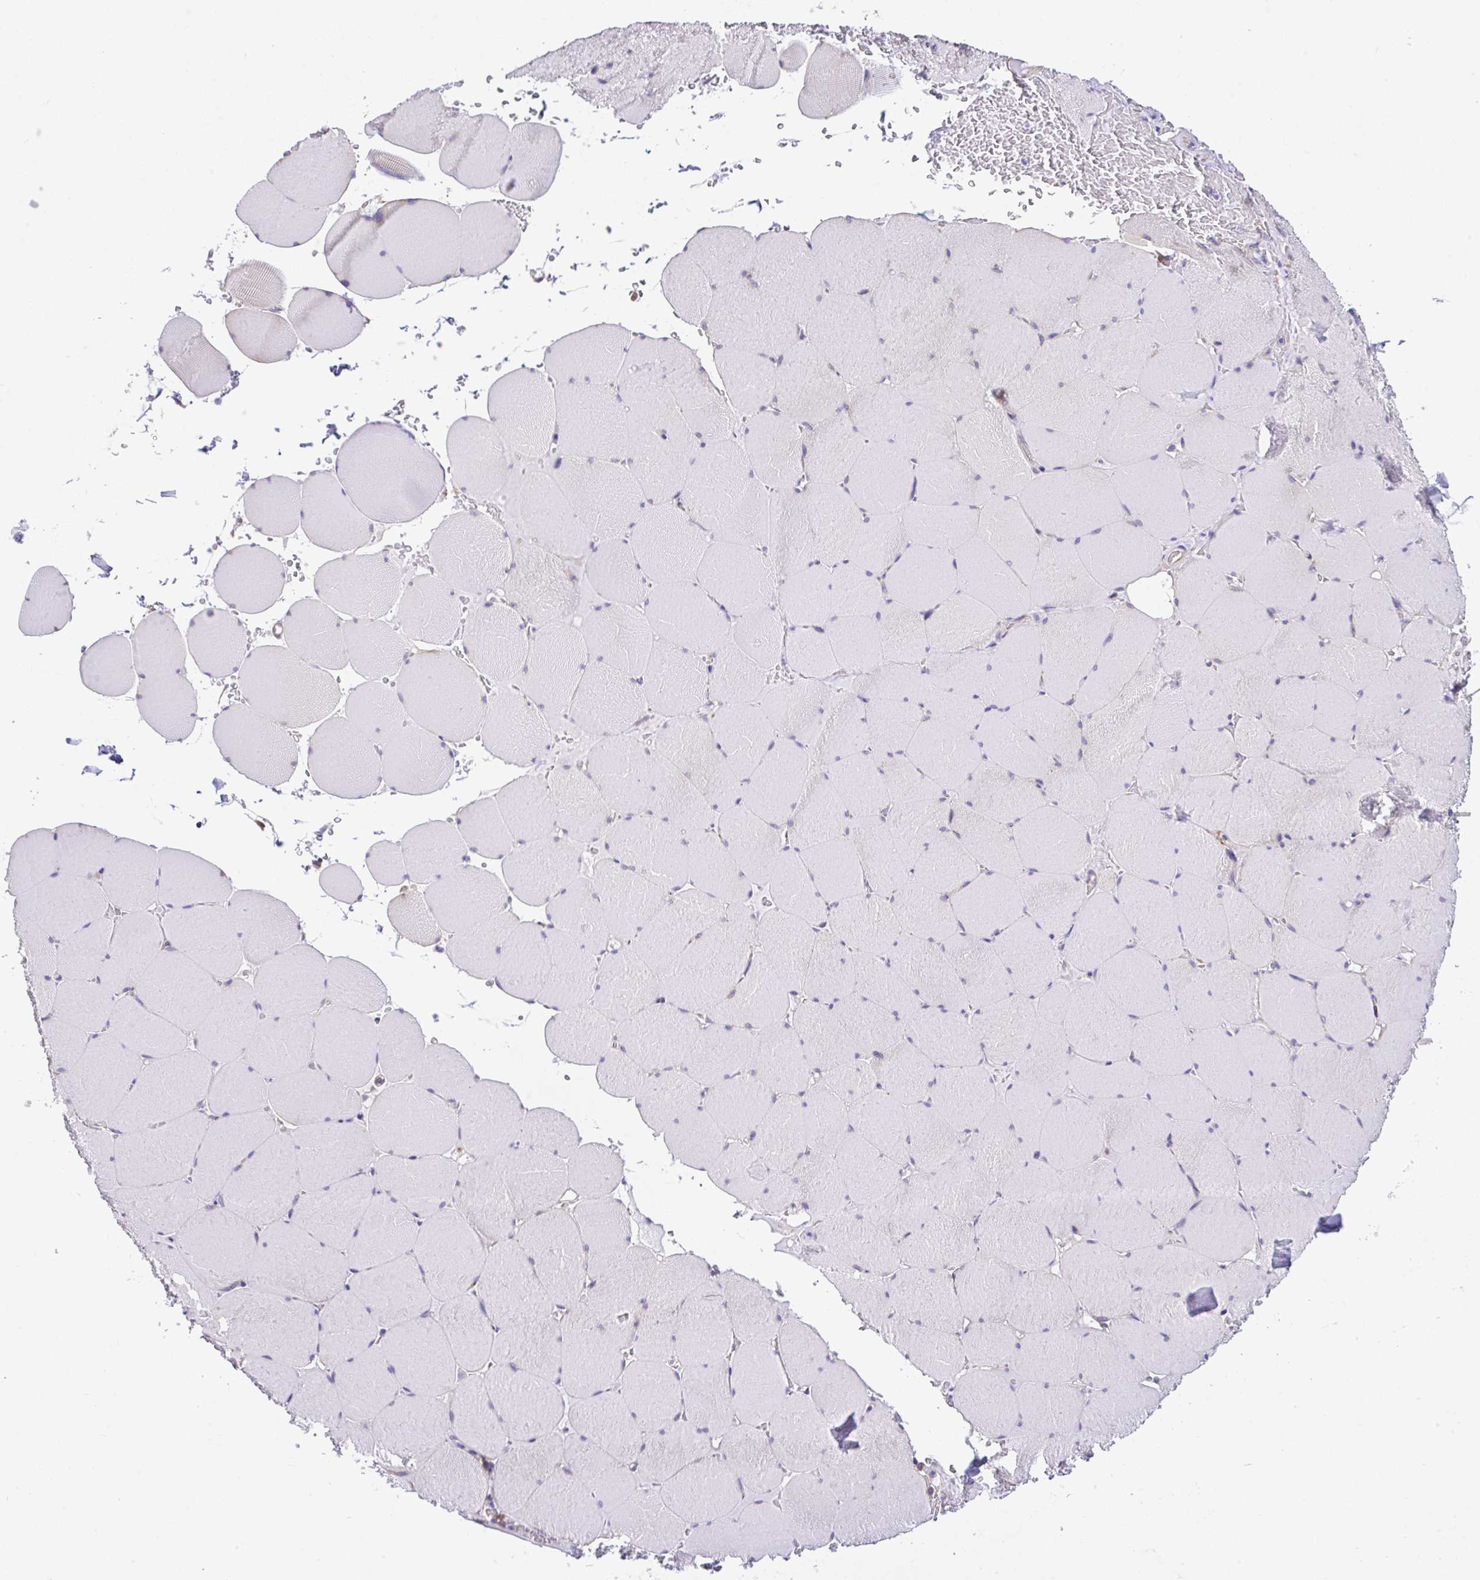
{"staining": {"intensity": "negative", "quantity": "none", "location": "none"}, "tissue": "skeletal muscle", "cell_type": "Myocytes", "image_type": "normal", "snomed": [{"axis": "morphology", "description": "Normal tissue, NOS"}, {"axis": "topography", "description": "Skeletal muscle"}, {"axis": "topography", "description": "Head-Neck"}], "caption": "Skeletal muscle was stained to show a protein in brown. There is no significant positivity in myocytes. (Brightfield microscopy of DAB (3,3'-diaminobenzidine) immunohistochemistry at high magnification).", "gene": "GFPT2", "patient": {"sex": "male", "age": 66}}